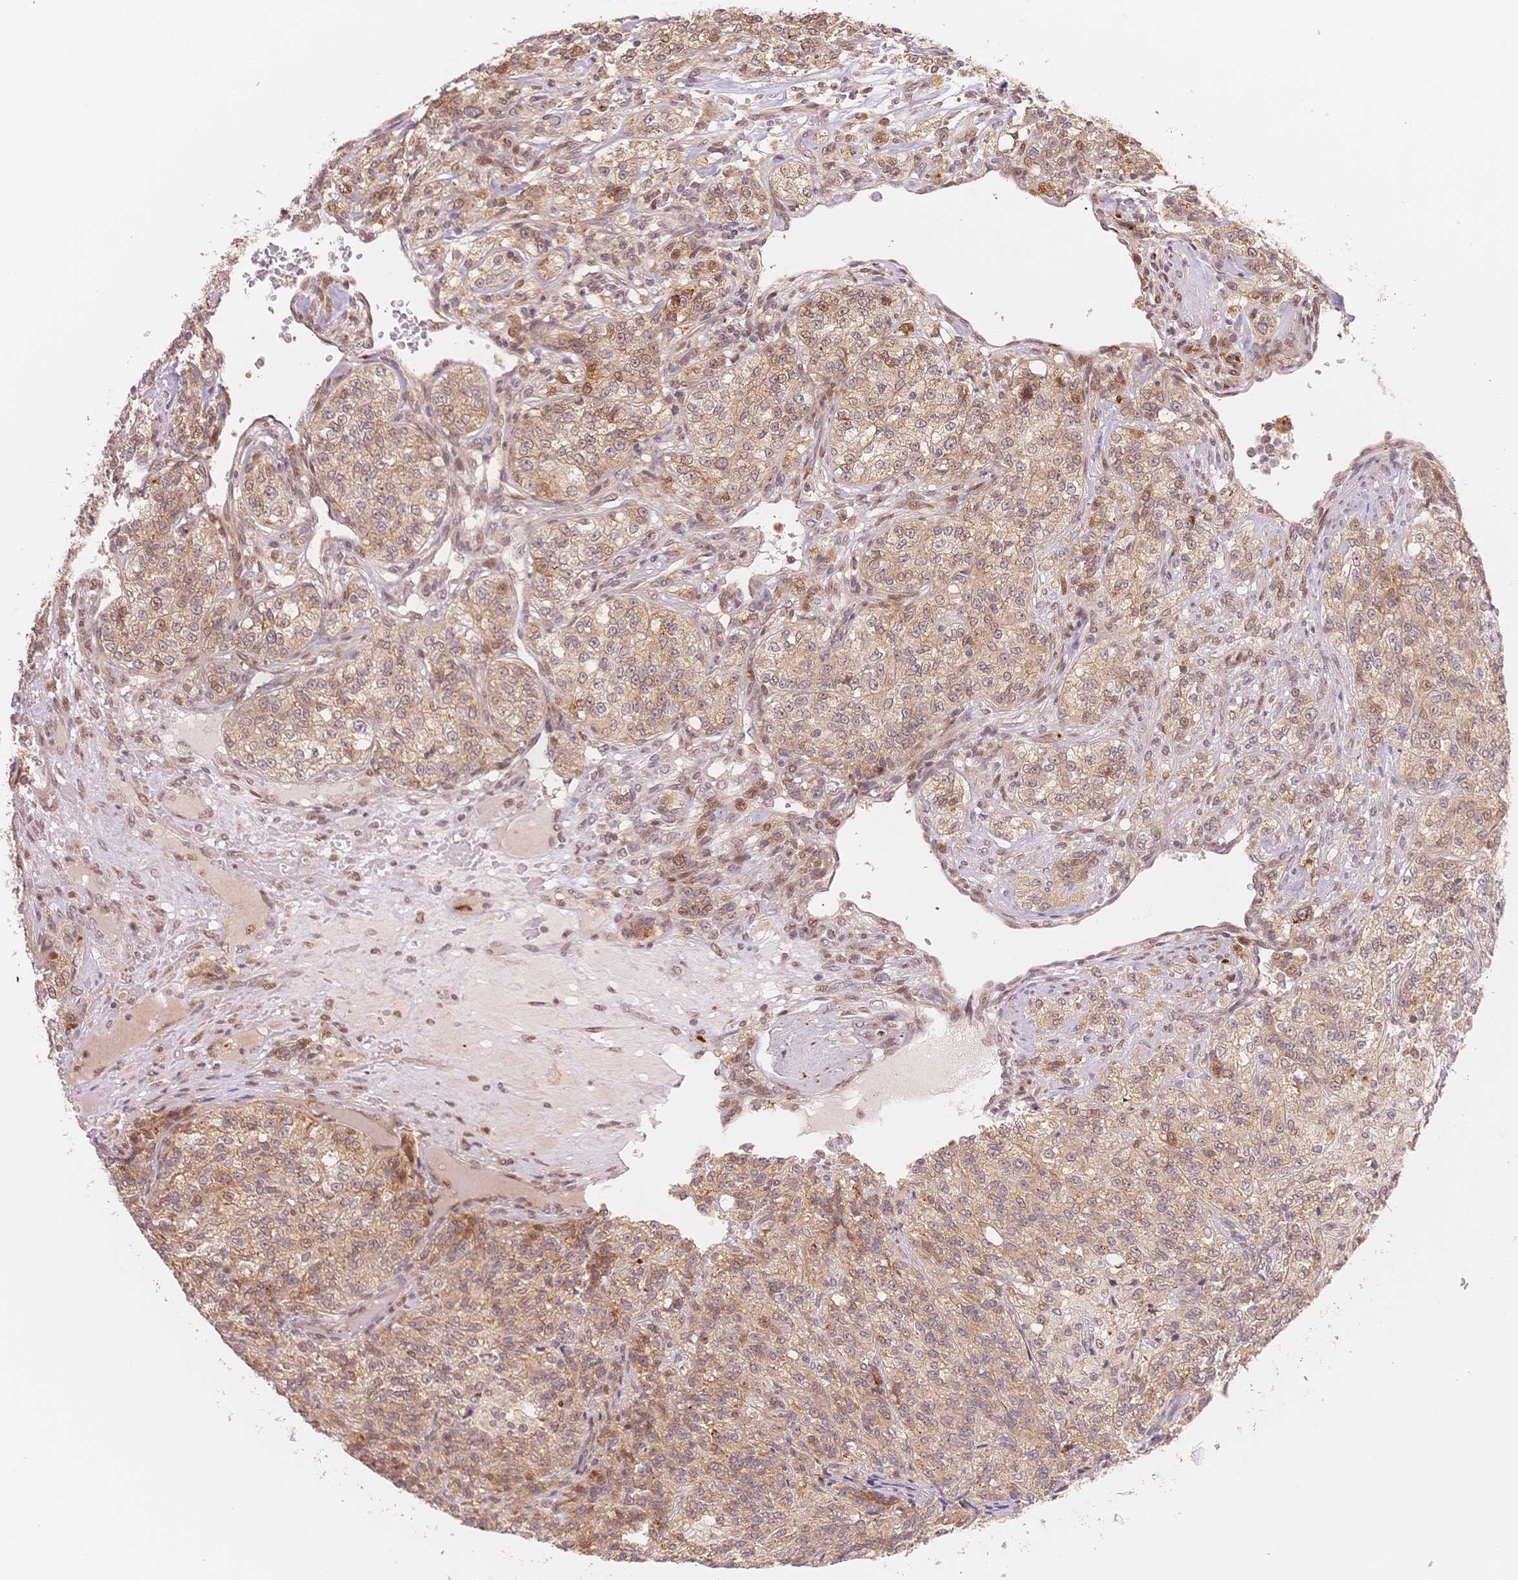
{"staining": {"intensity": "weak", "quantity": ">75%", "location": "cytoplasmic/membranous,nuclear"}, "tissue": "renal cancer", "cell_type": "Tumor cells", "image_type": "cancer", "snomed": [{"axis": "morphology", "description": "Adenocarcinoma, NOS"}, {"axis": "topography", "description": "Kidney"}], "caption": "Immunohistochemistry (IHC) micrograph of human renal cancer stained for a protein (brown), which reveals low levels of weak cytoplasmic/membranous and nuclear staining in about >75% of tumor cells.", "gene": "STK39", "patient": {"sex": "female", "age": 63}}